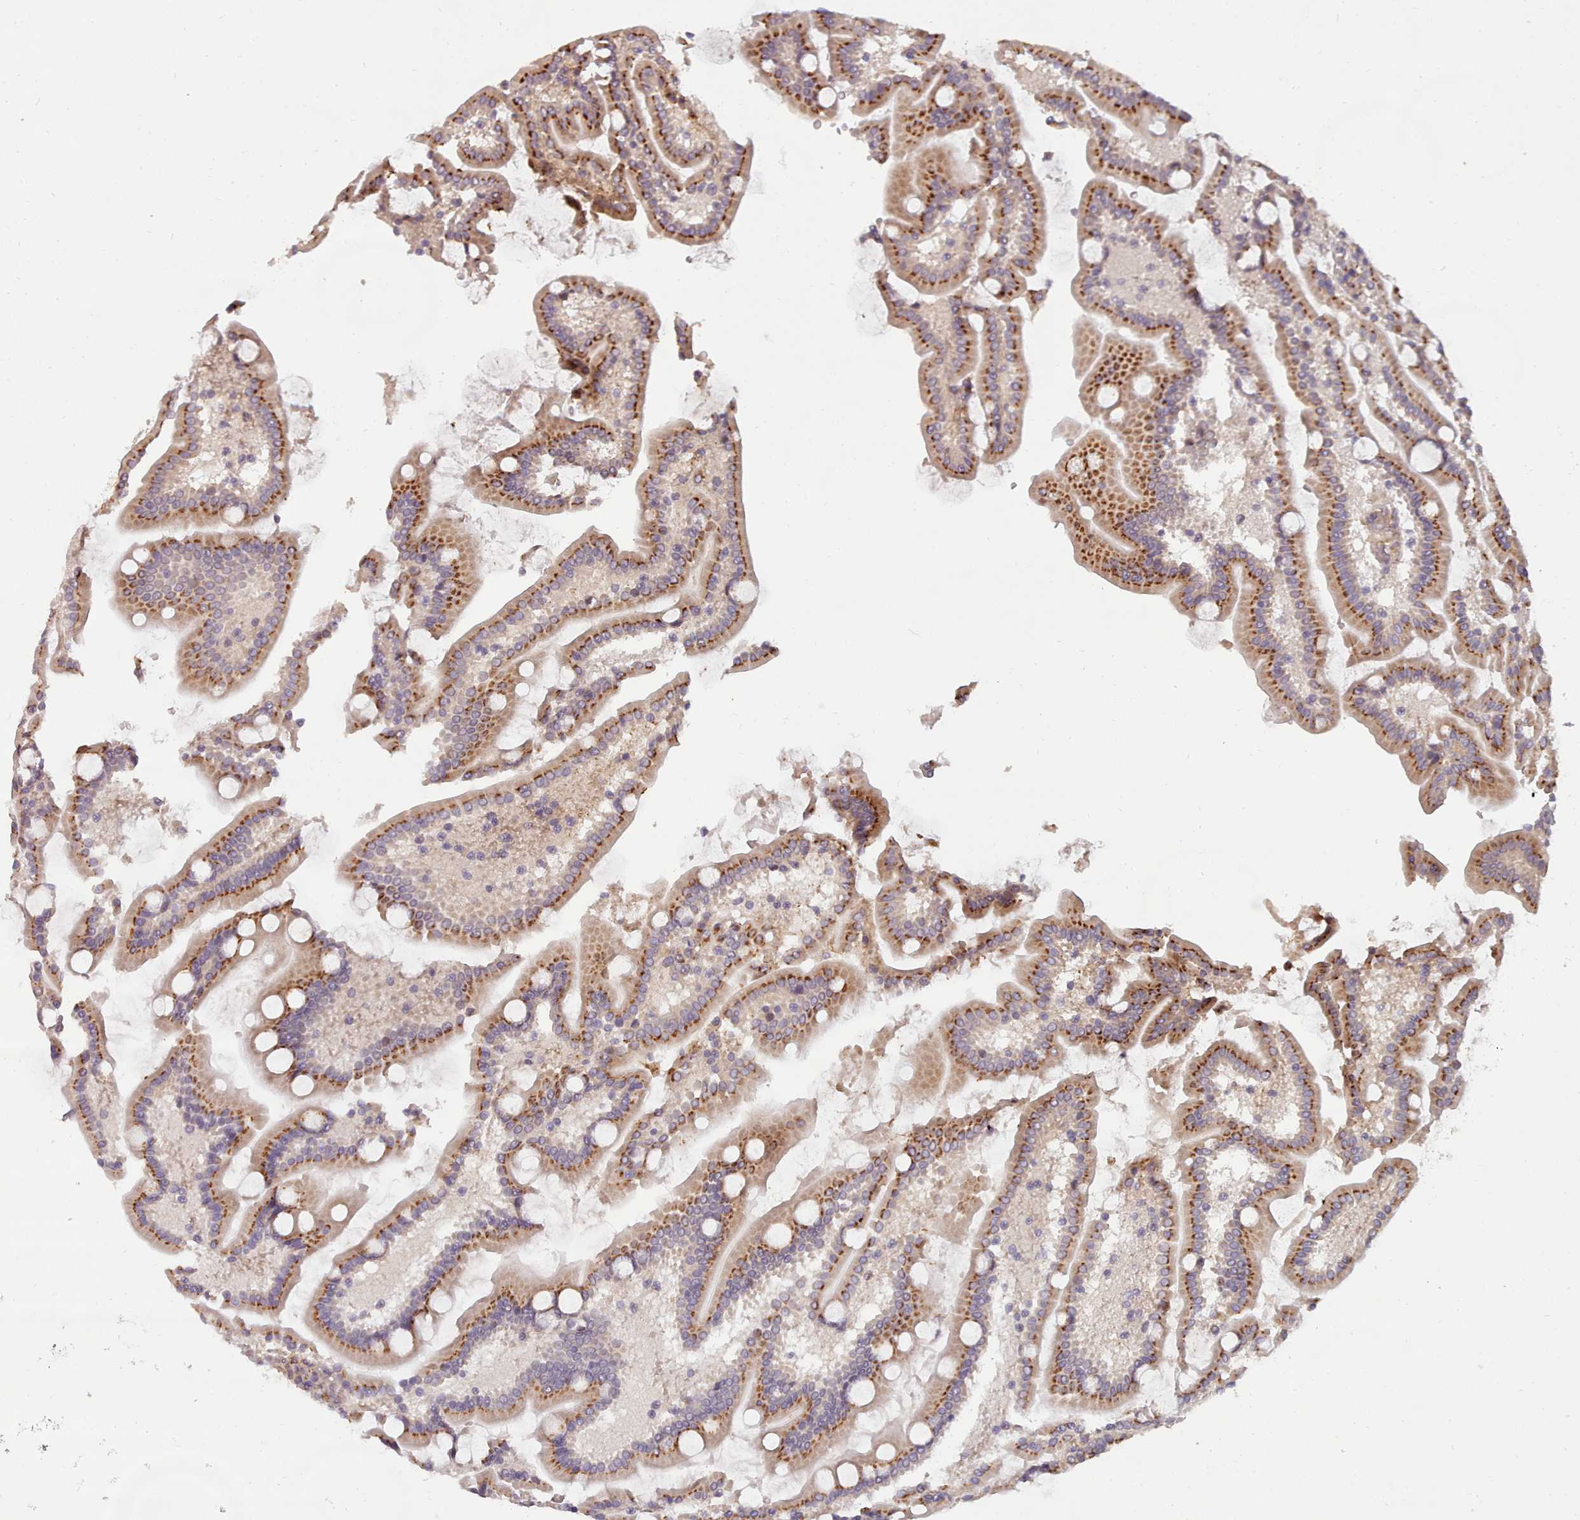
{"staining": {"intensity": "moderate", "quantity": ">75%", "location": "cytoplasmic/membranous"}, "tissue": "duodenum", "cell_type": "Glandular cells", "image_type": "normal", "snomed": [{"axis": "morphology", "description": "Normal tissue, NOS"}, {"axis": "topography", "description": "Duodenum"}], "caption": "IHC histopathology image of normal duodenum stained for a protein (brown), which reveals medium levels of moderate cytoplasmic/membranous staining in approximately >75% of glandular cells.", "gene": "GBGT1", "patient": {"sex": "male", "age": 55}}